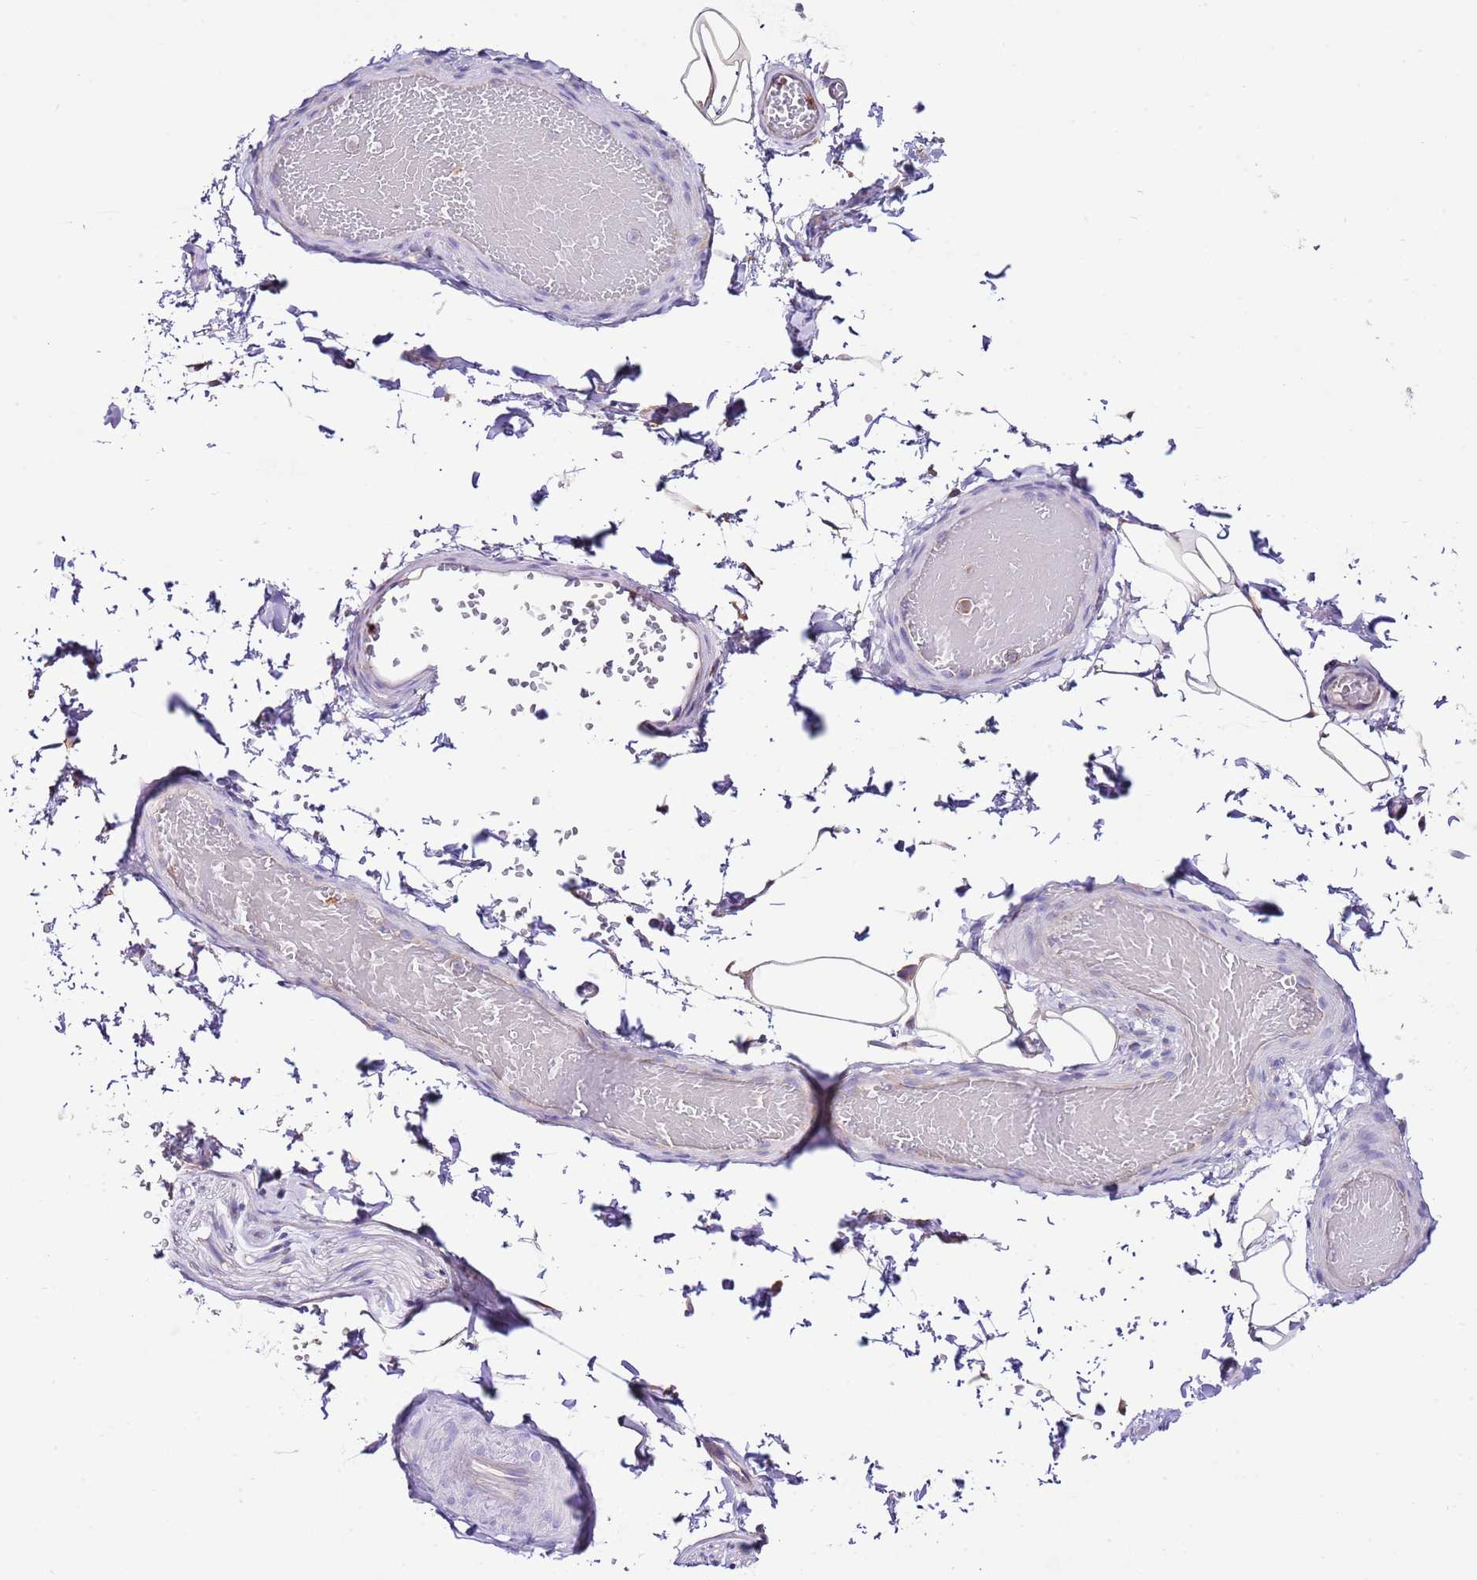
{"staining": {"intensity": "negative", "quantity": "none", "location": "none"}, "tissue": "adipose tissue", "cell_type": "Adipocytes", "image_type": "normal", "snomed": [{"axis": "morphology", "description": "Normal tissue, NOS"}, {"axis": "topography", "description": "Soft tissue"}, {"axis": "topography", "description": "Vascular tissue"}, {"axis": "topography", "description": "Peripheral nerve tissue"}], "caption": "DAB immunohistochemical staining of benign human adipose tissue reveals no significant positivity in adipocytes.", "gene": "RPS10", "patient": {"sex": "male", "age": 32}}